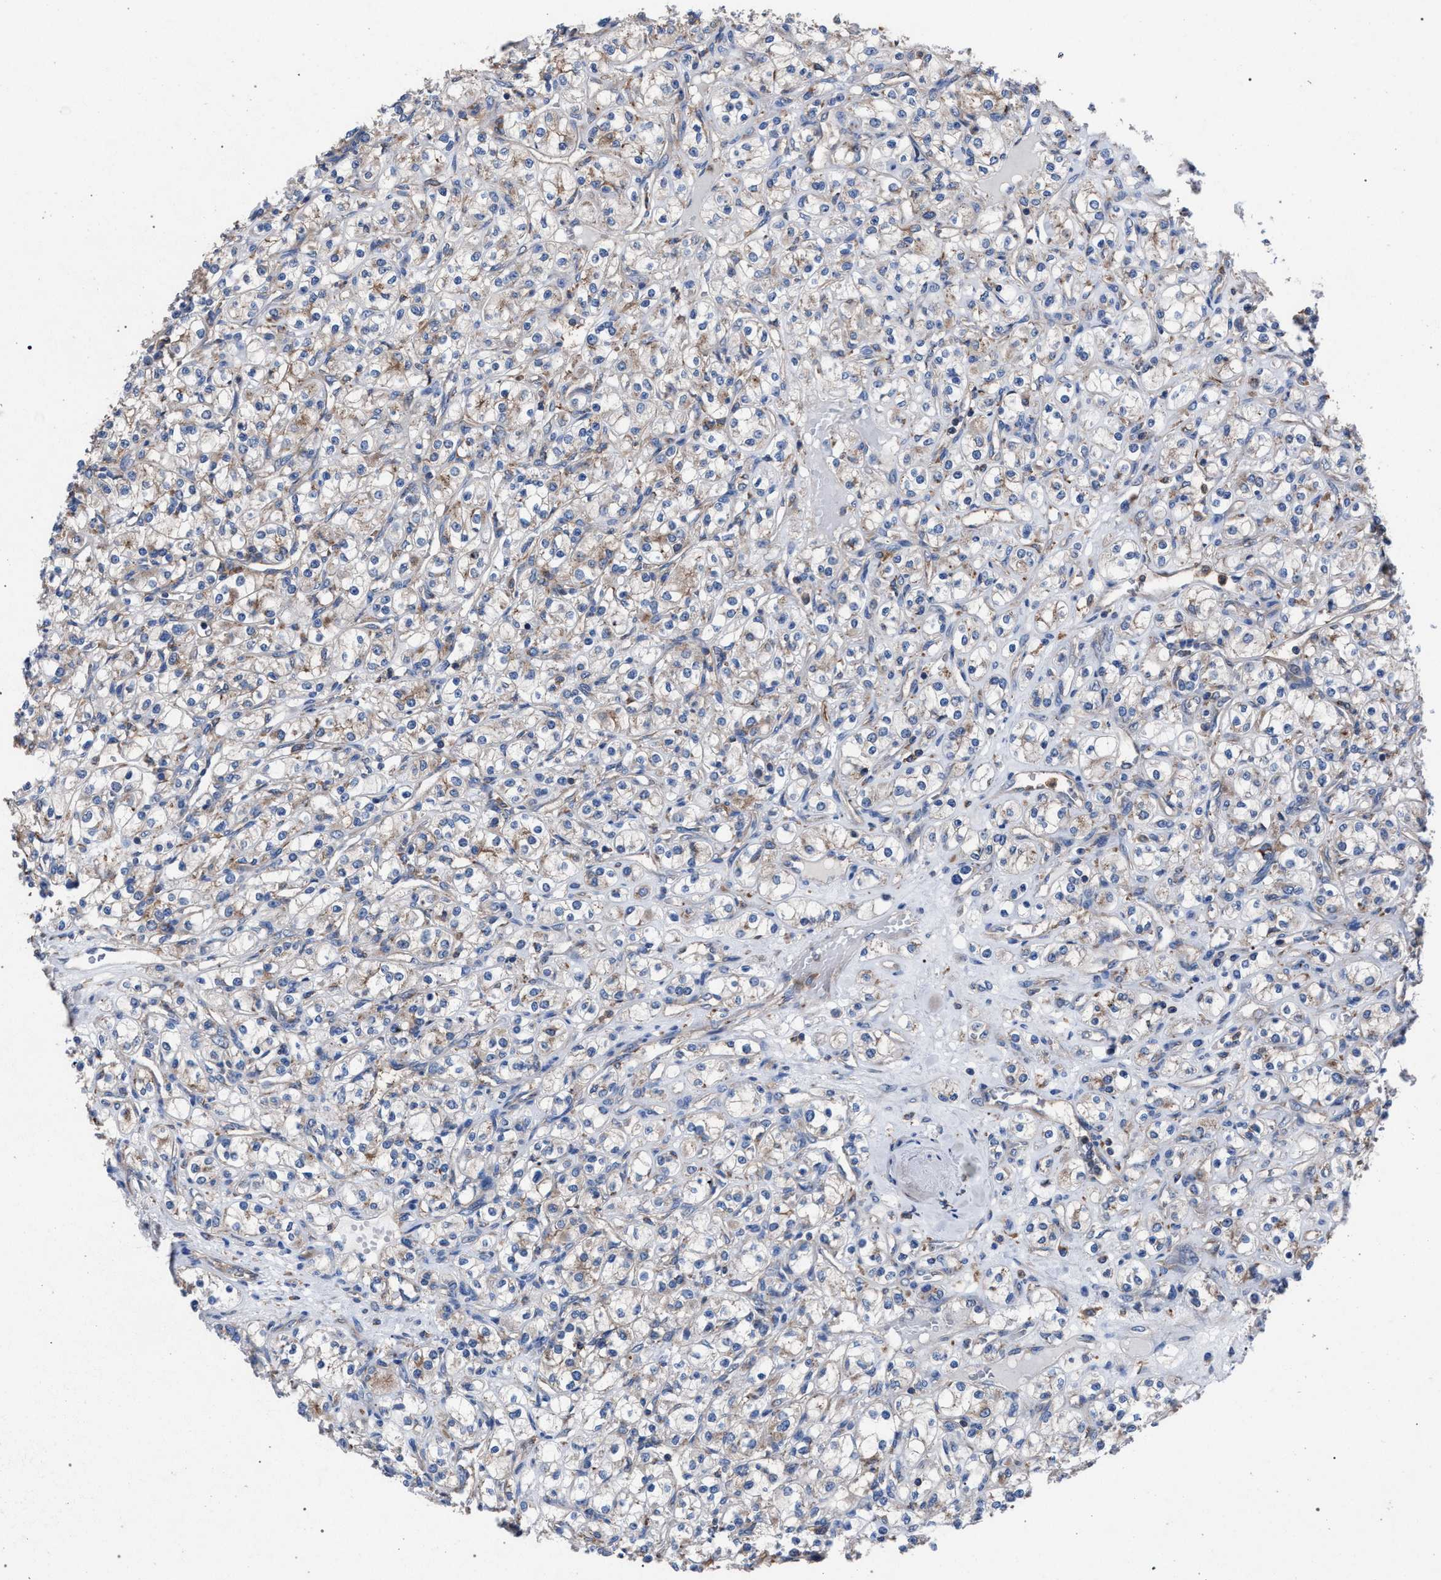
{"staining": {"intensity": "weak", "quantity": ">75%", "location": "cytoplasmic/membranous"}, "tissue": "renal cancer", "cell_type": "Tumor cells", "image_type": "cancer", "snomed": [{"axis": "morphology", "description": "Adenocarcinoma, NOS"}, {"axis": "topography", "description": "Kidney"}], "caption": "Immunohistochemistry of renal cancer (adenocarcinoma) exhibits low levels of weak cytoplasmic/membranous positivity in approximately >75% of tumor cells. Immunohistochemistry stains the protein in brown and the nuclei are stained blue.", "gene": "ATP6V0A1", "patient": {"sex": "male", "age": 77}}